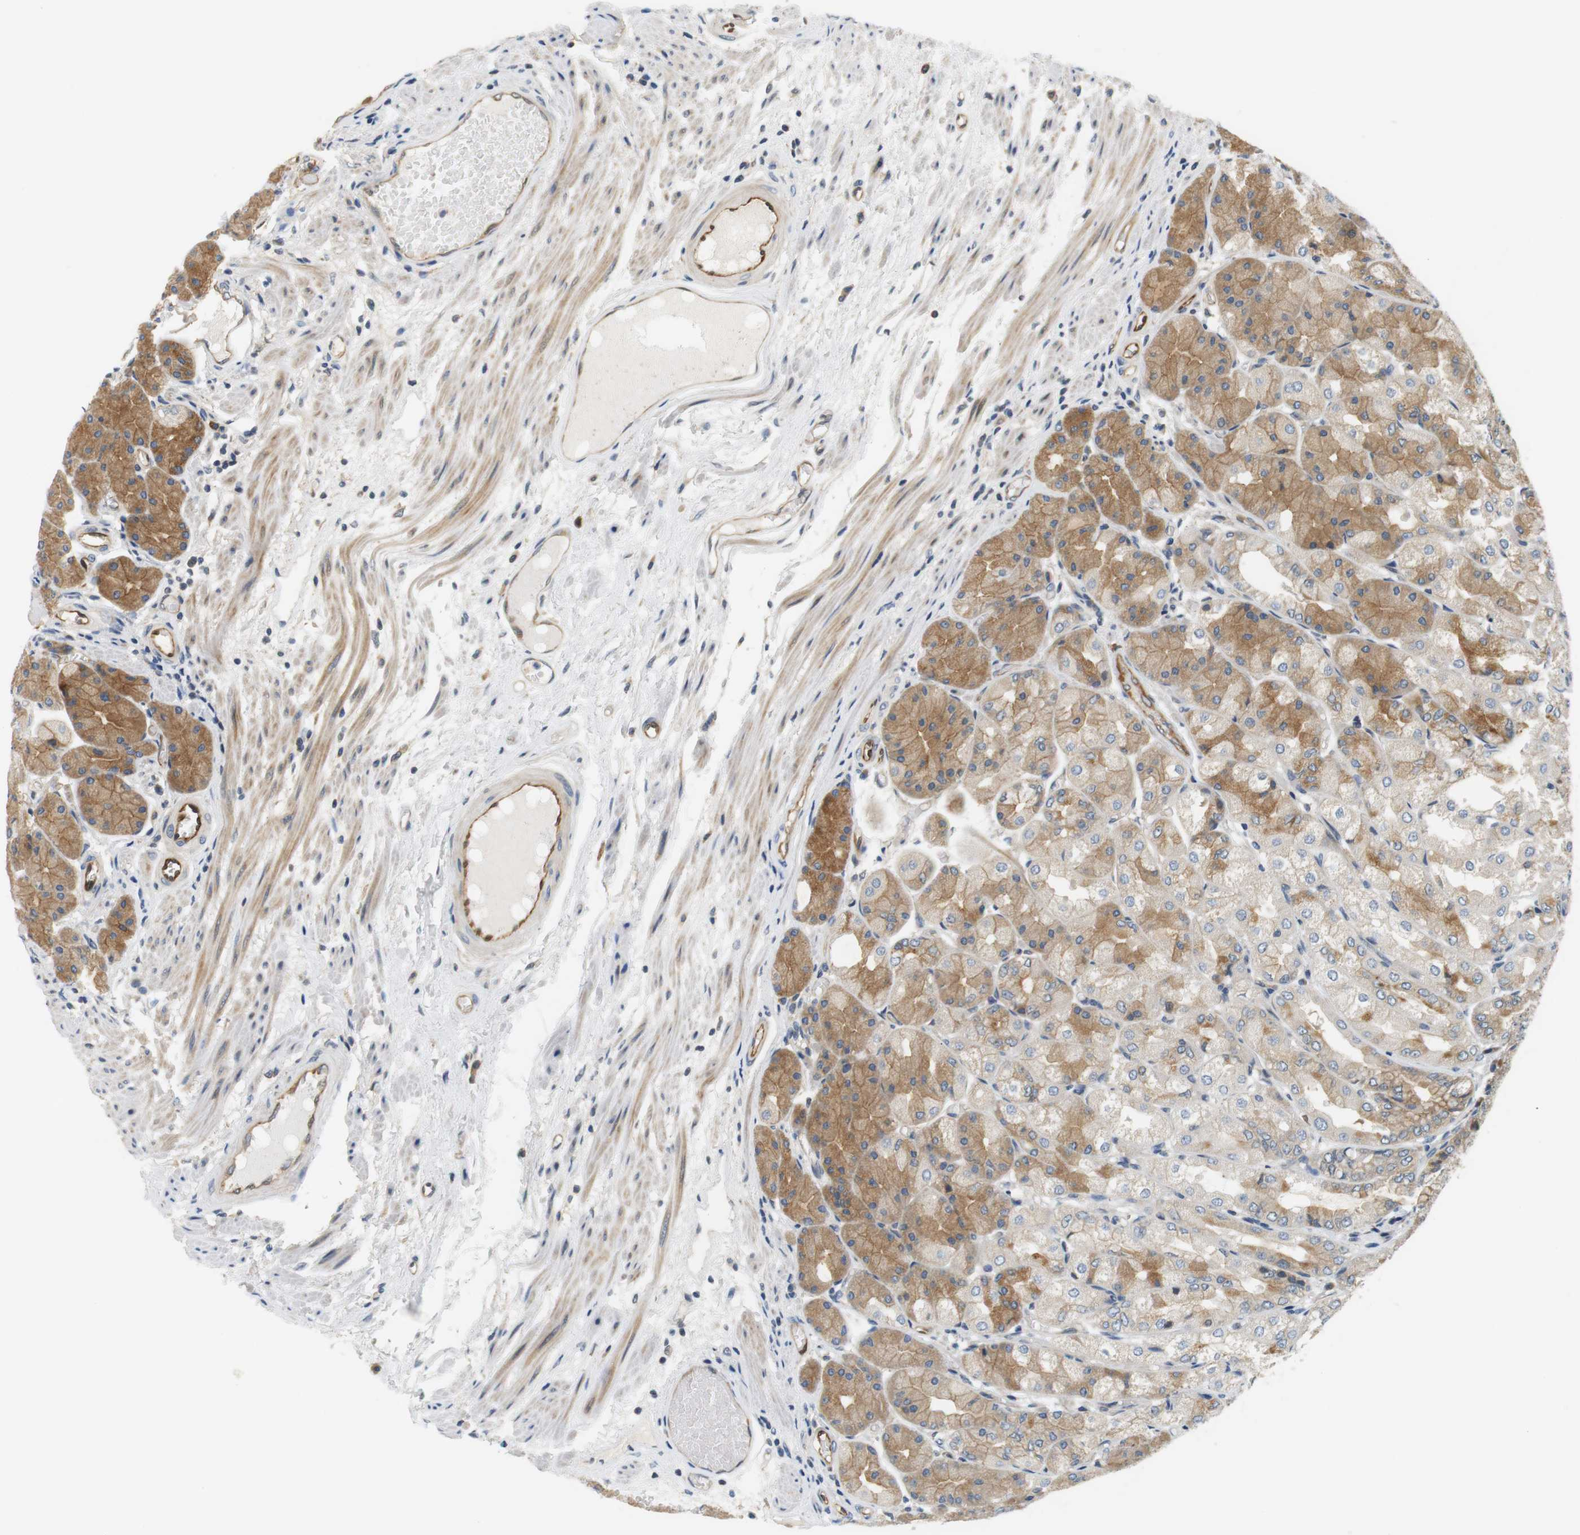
{"staining": {"intensity": "moderate", "quantity": "25%-75%", "location": "cytoplasmic/membranous"}, "tissue": "stomach", "cell_type": "Glandular cells", "image_type": "normal", "snomed": [{"axis": "morphology", "description": "Normal tissue, NOS"}, {"axis": "topography", "description": "Stomach, upper"}], "caption": "Normal stomach shows moderate cytoplasmic/membranous staining in about 25%-75% of glandular cells, visualized by immunohistochemistry.", "gene": "SH3GLB1", "patient": {"sex": "male", "age": 72}}